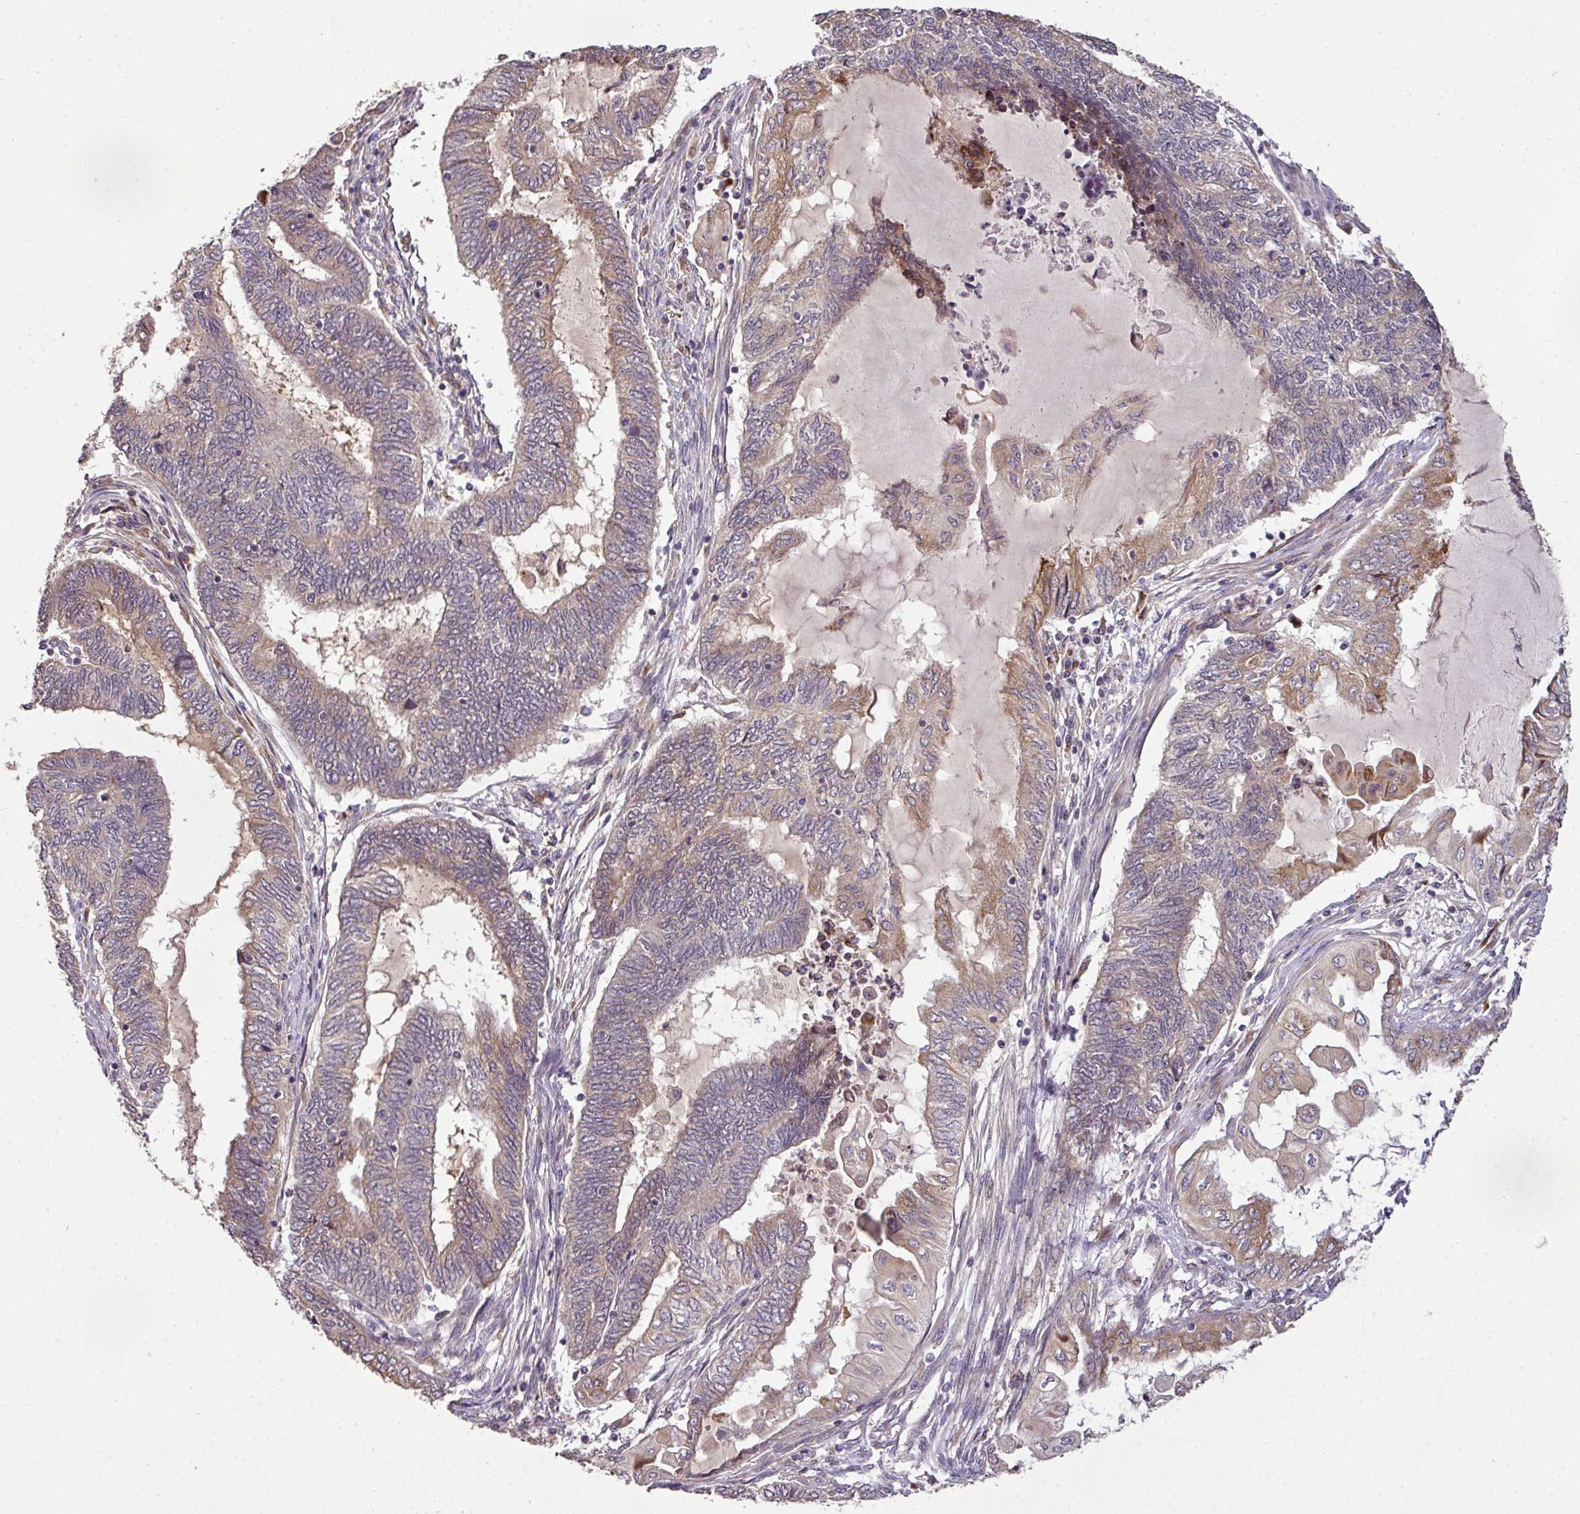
{"staining": {"intensity": "moderate", "quantity": "25%-75%", "location": "cytoplasmic/membranous"}, "tissue": "endometrial cancer", "cell_type": "Tumor cells", "image_type": "cancer", "snomed": [{"axis": "morphology", "description": "Adenocarcinoma, NOS"}, {"axis": "topography", "description": "Uterus"}, {"axis": "topography", "description": "Endometrium"}], "caption": "Endometrial adenocarcinoma was stained to show a protein in brown. There is medium levels of moderate cytoplasmic/membranous staining in approximately 25%-75% of tumor cells.", "gene": "SPCS3", "patient": {"sex": "female", "age": 70}}